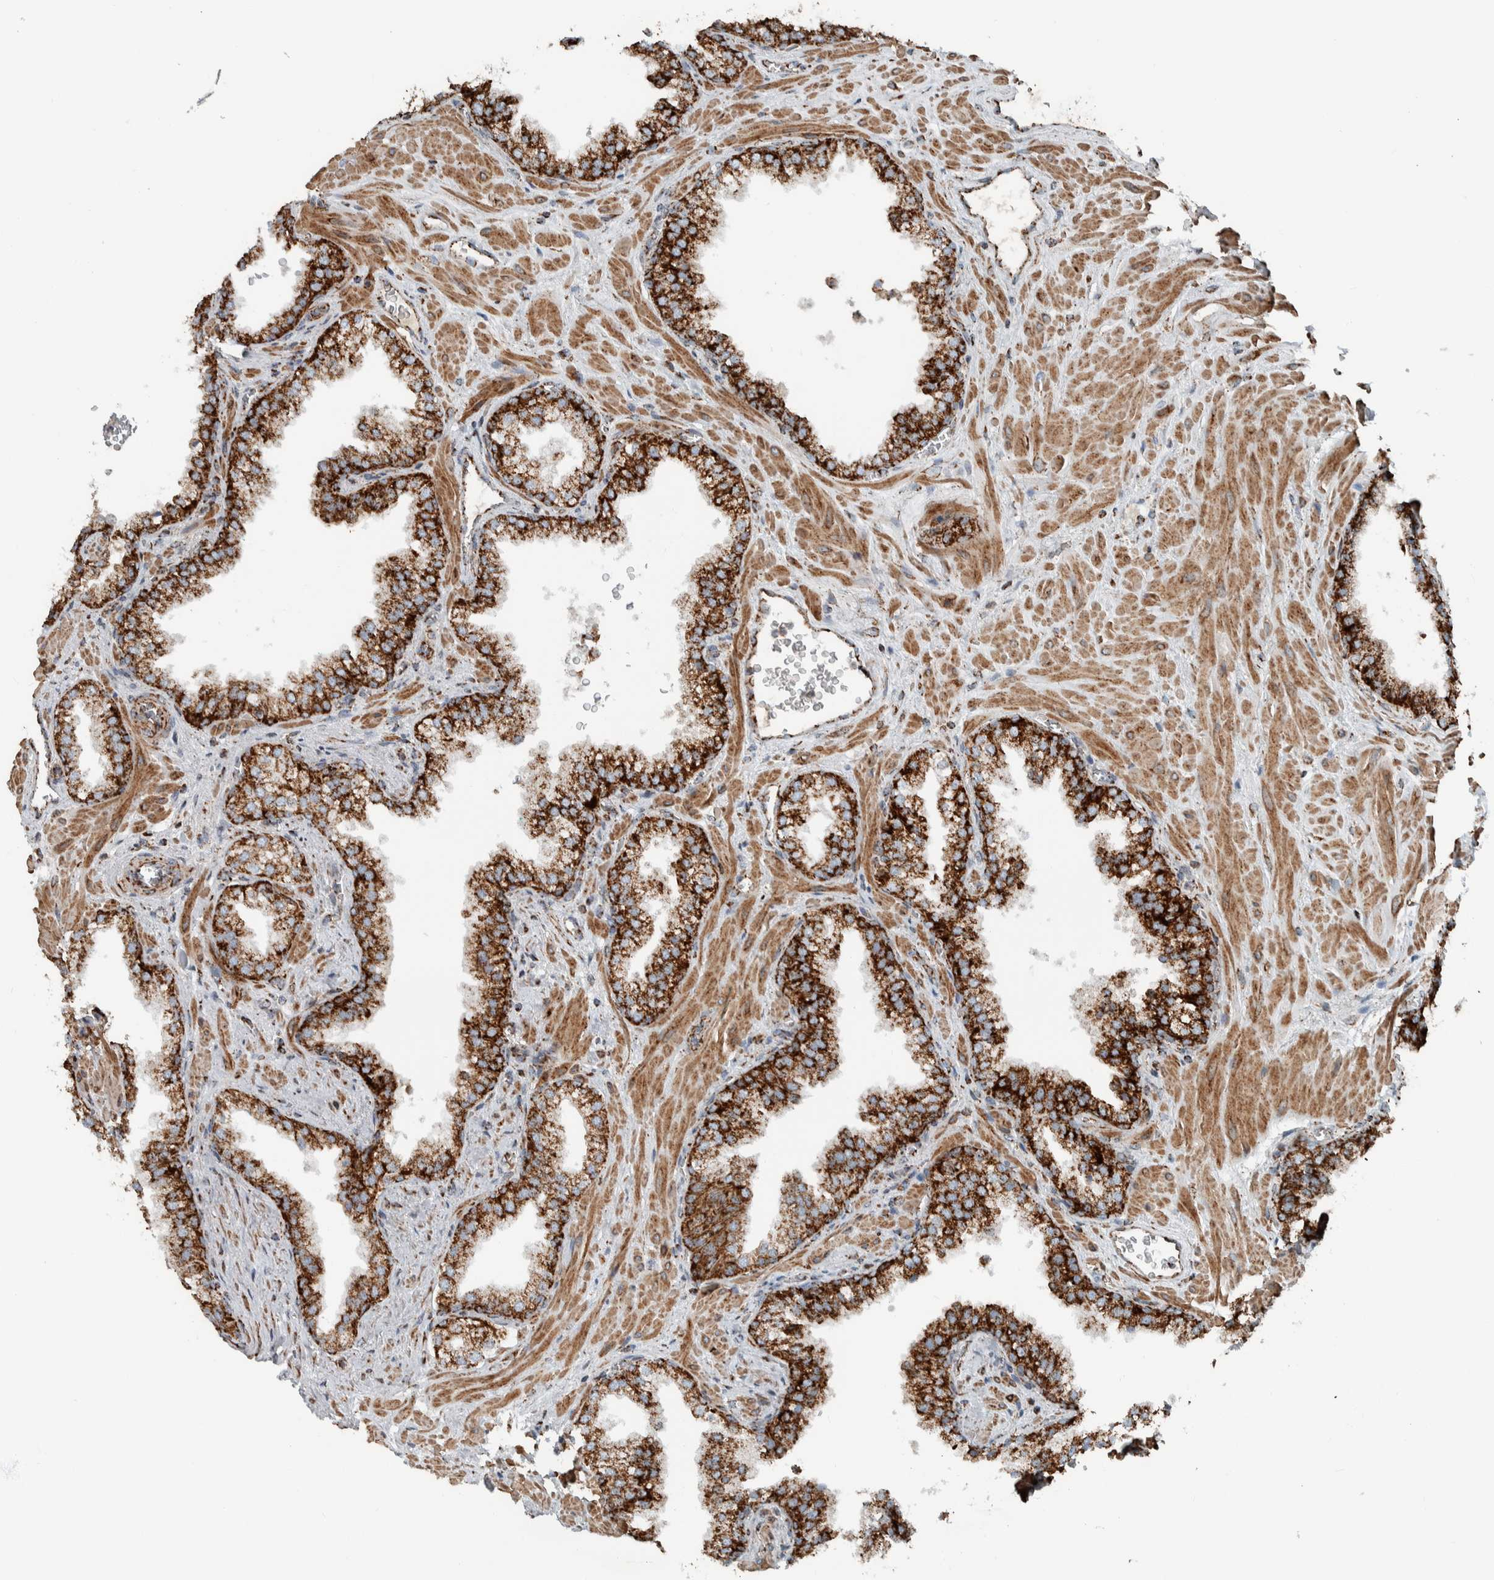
{"staining": {"intensity": "strong", "quantity": ">75%", "location": "cytoplasmic/membranous"}, "tissue": "prostate cancer", "cell_type": "Tumor cells", "image_type": "cancer", "snomed": [{"axis": "morphology", "description": "Adenocarcinoma, Low grade"}, {"axis": "topography", "description": "Prostate"}], "caption": "A brown stain highlights strong cytoplasmic/membranous positivity of a protein in human prostate cancer tumor cells.", "gene": "CNTROB", "patient": {"sex": "male", "age": 71}}